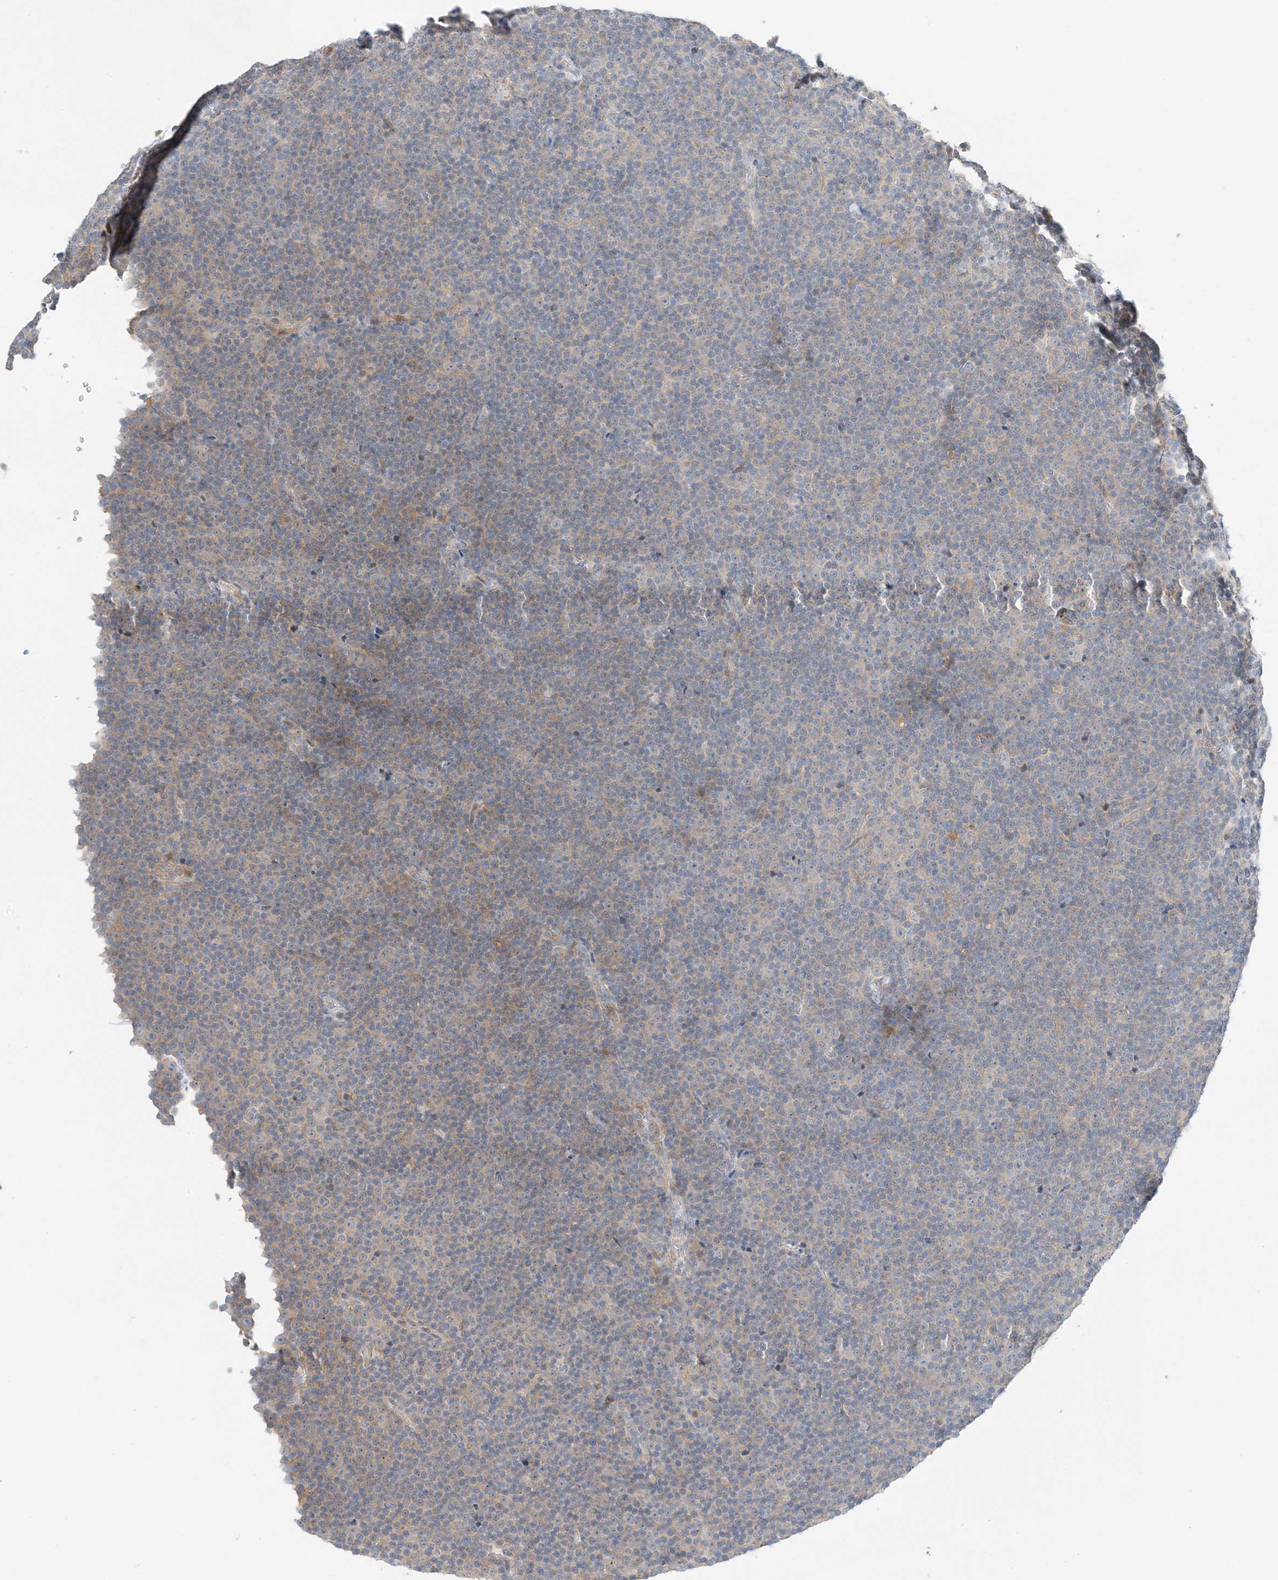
{"staining": {"intensity": "negative", "quantity": "none", "location": "none"}, "tissue": "lymphoma", "cell_type": "Tumor cells", "image_type": "cancer", "snomed": [{"axis": "morphology", "description": "Malignant lymphoma, non-Hodgkin's type, Low grade"}, {"axis": "topography", "description": "Lymph node"}], "caption": "DAB (3,3'-diaminobenzidine) immunohistochemical staining of human malignant lymphoma, non-Hodgkin's type (low-grade) demonstrates no significant positivity in tumor cells.", "gene": "KIFBP", "patient": {"sex": "female", "age": 67}}